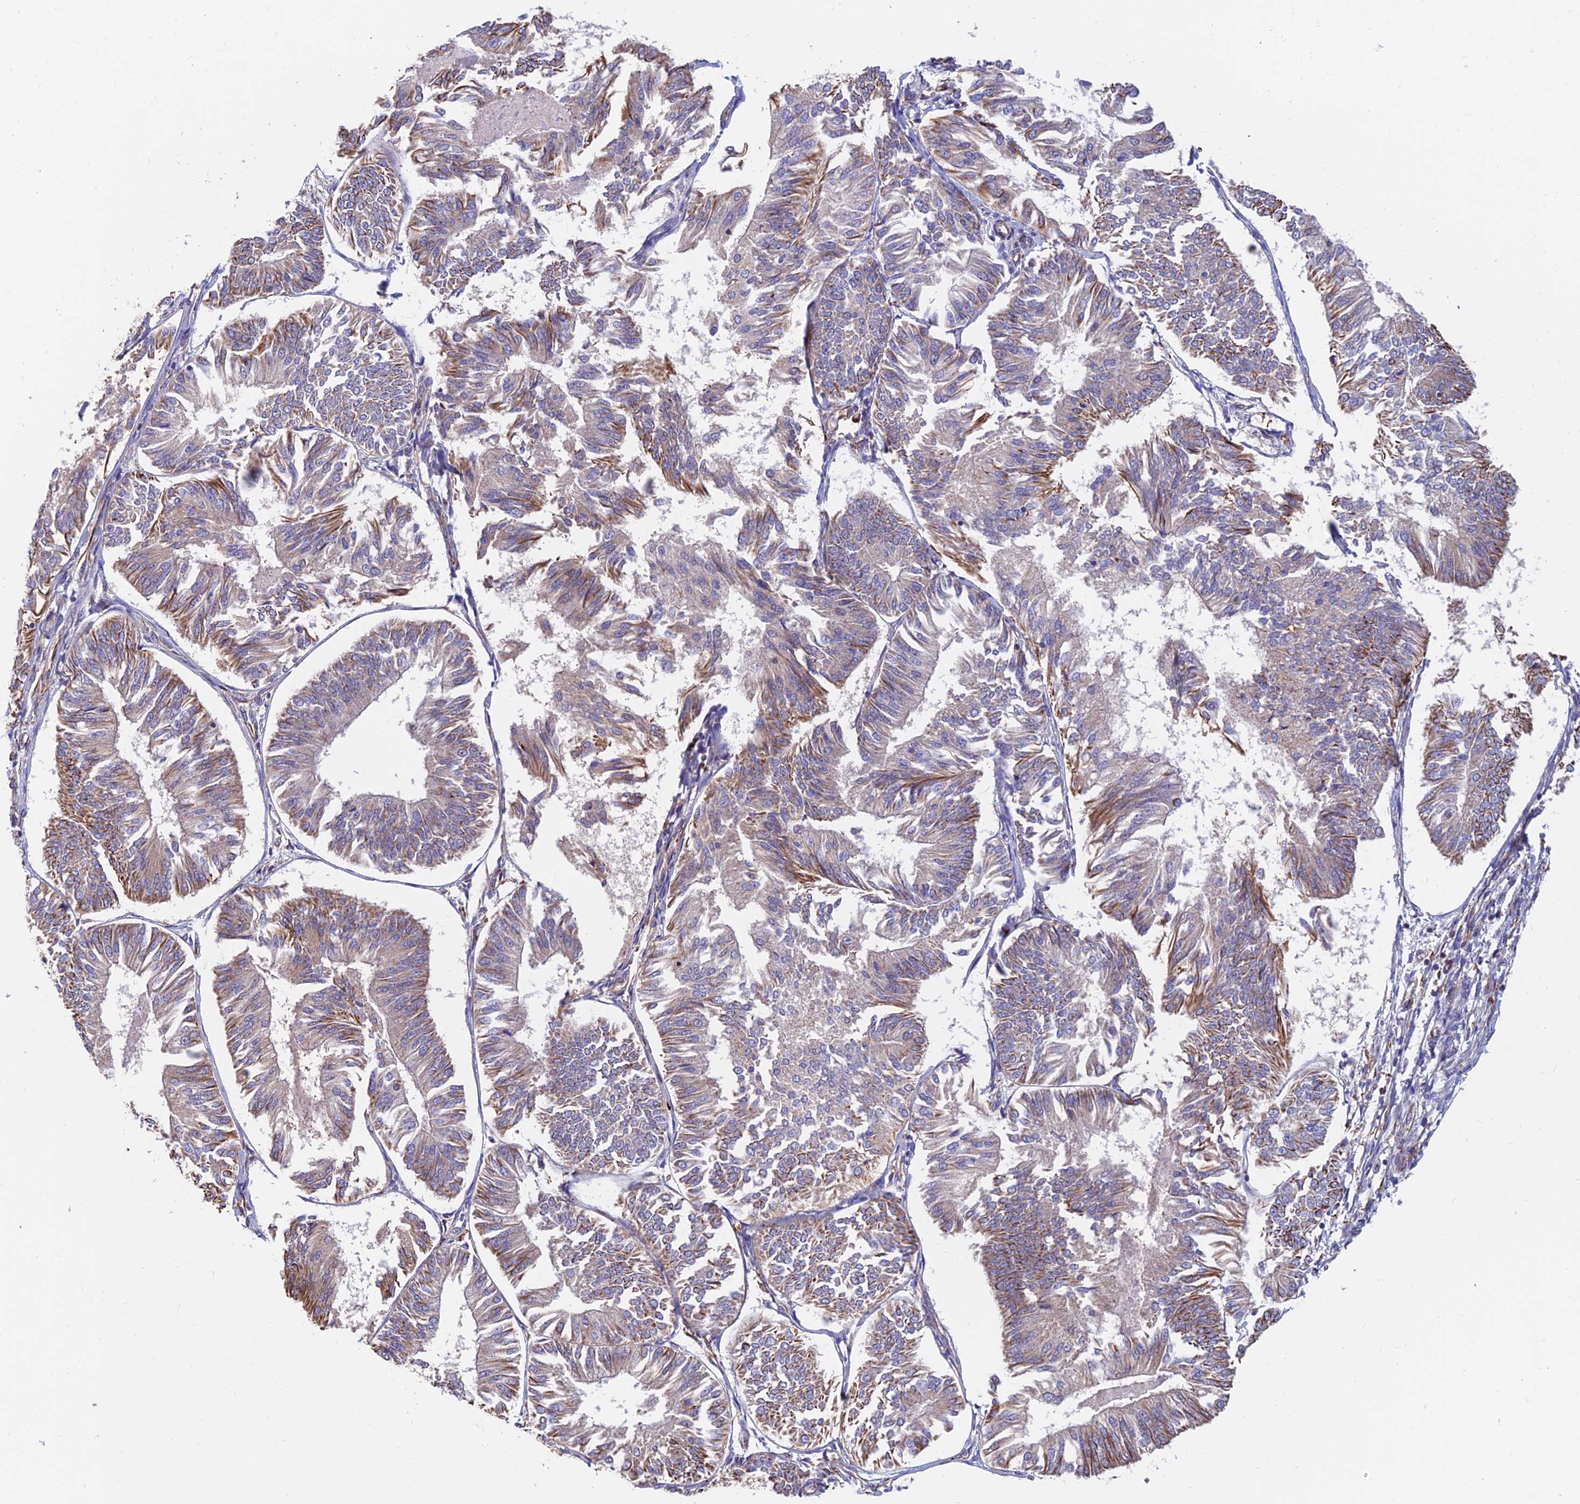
{"staining": {"intensity": "moderate", "quantity": "<25%", "location": "cytoplasmic/membranous"}, "tissue": "endometrial cancer", "cell_type": "Tumor cells", "image_type": "cancer", "snomed": [{"axis": "morphology", "description": "Adenocarcinoma, NOS"}, {"axis": "topography", "description": "Endometrium"}], "caption": "A high-resolution histopathology image shows IHC staining of adenocarcinoma (endometrial), which reveals moderate cytoplasmic/membranous positivity in approximately <25% of tumor cells.", "gene": "CDK18", "patient": {"sex": "female", "age": 58}}